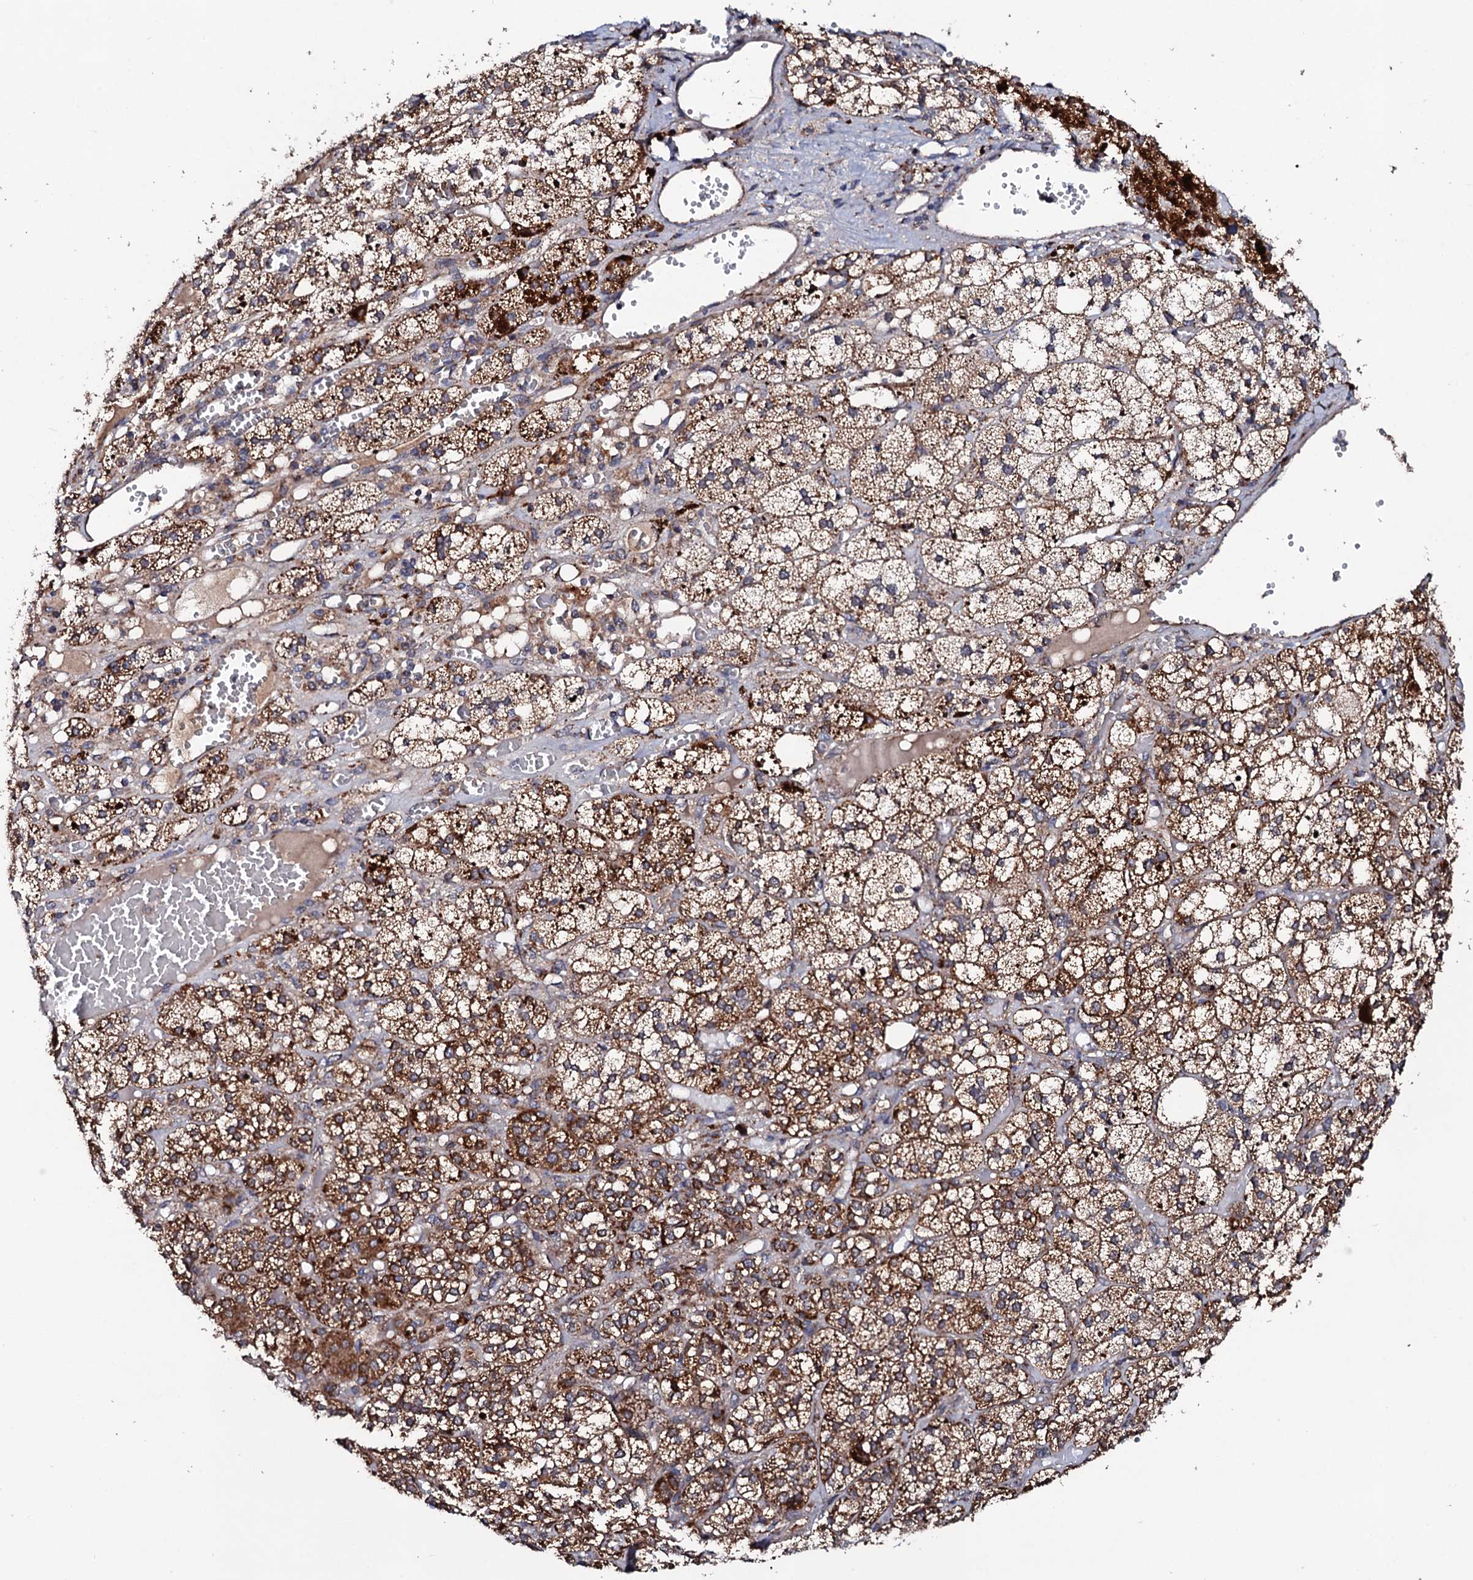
{"staining": {"intensity": "moderate", "quantity": ">75%", "location": "cytoplasmic/membranous"}, "tissue": "adrenal gland", "cell_type": "Glandular cells", "image_type": "normal", "snomed": [{"axis": "morphology", "description": "Normal tissue, NOS"}, {"axis": "topography", "description": "Adrenal gland"}], "caption": "Immunohistochemistry (IHC) histopathology image of unremarkable adrenal gland: adrenal gland stained using immunohistochemistry reveals medium levels of moderate protein expression localized specifically in the cytoplasmic/membranous of glandular cells, appearing as a cytoplasmic/membranous brown color.", "gene": "MTIF3", "patient": {"sex": "female", "age": 61}}